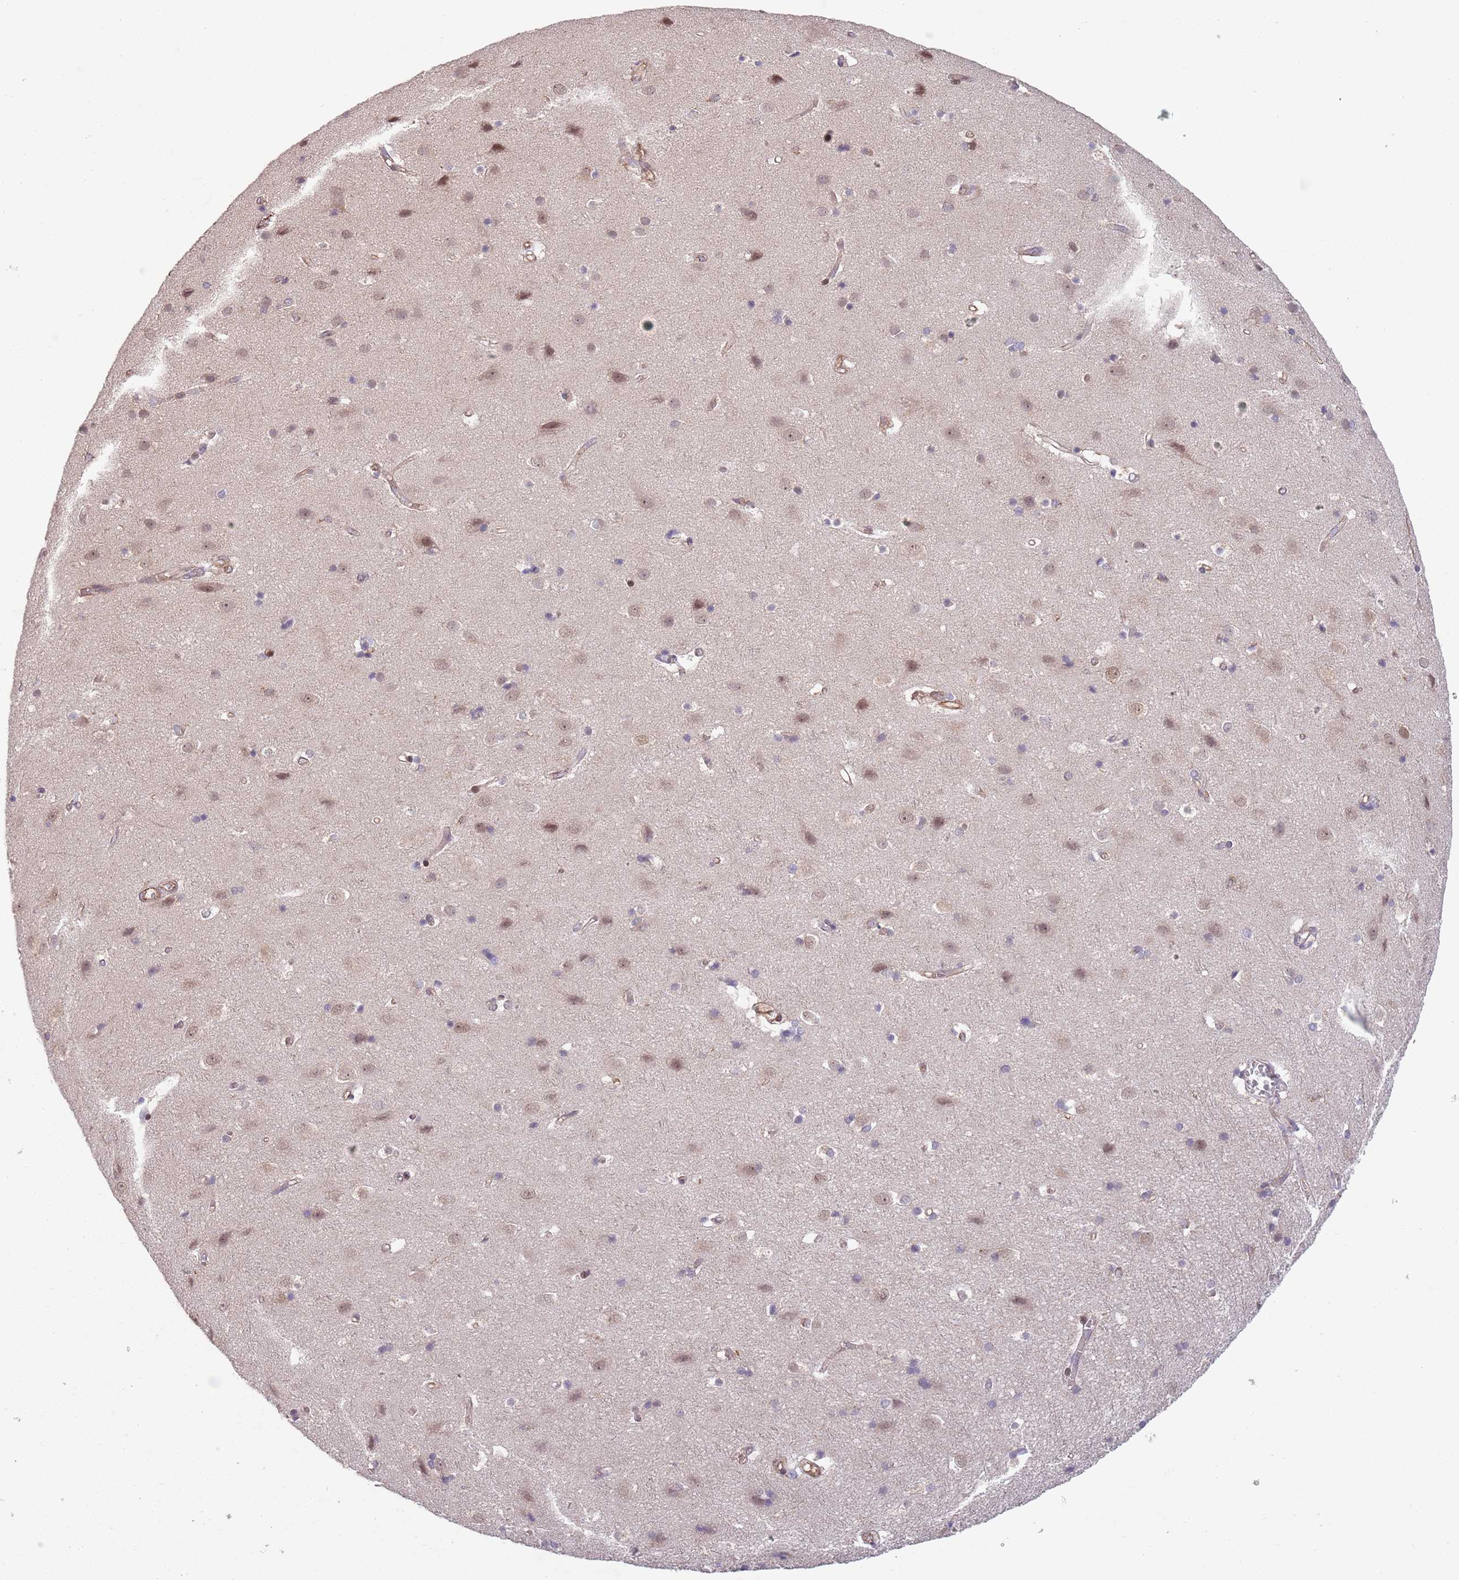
{"staining": {"intensity": "moderate", "quantity": "25%-75%", "location": "cytoplasmic/membranous"}, "tissue": "cerebral cortex", "cell_type": "Endothelial cells", "image_type": "normal", "snomed": [{"axis": "morphology", "description": "Normal tissue, NOS"}, {"axis": "topography", "description": "Cerebral cortex"}], "caption": "Immunohistochemistry (IHC) (DAB) staining of normal cerebral cortex displays moderate cytoplasmic/membranous protein expression in about 25%-75% of endothelial cells. (brown staining indicates protein expression, while blue staining denotes nuclei).", "gene": "CHD9", "patient": {"sex": "male", "age": 54}}